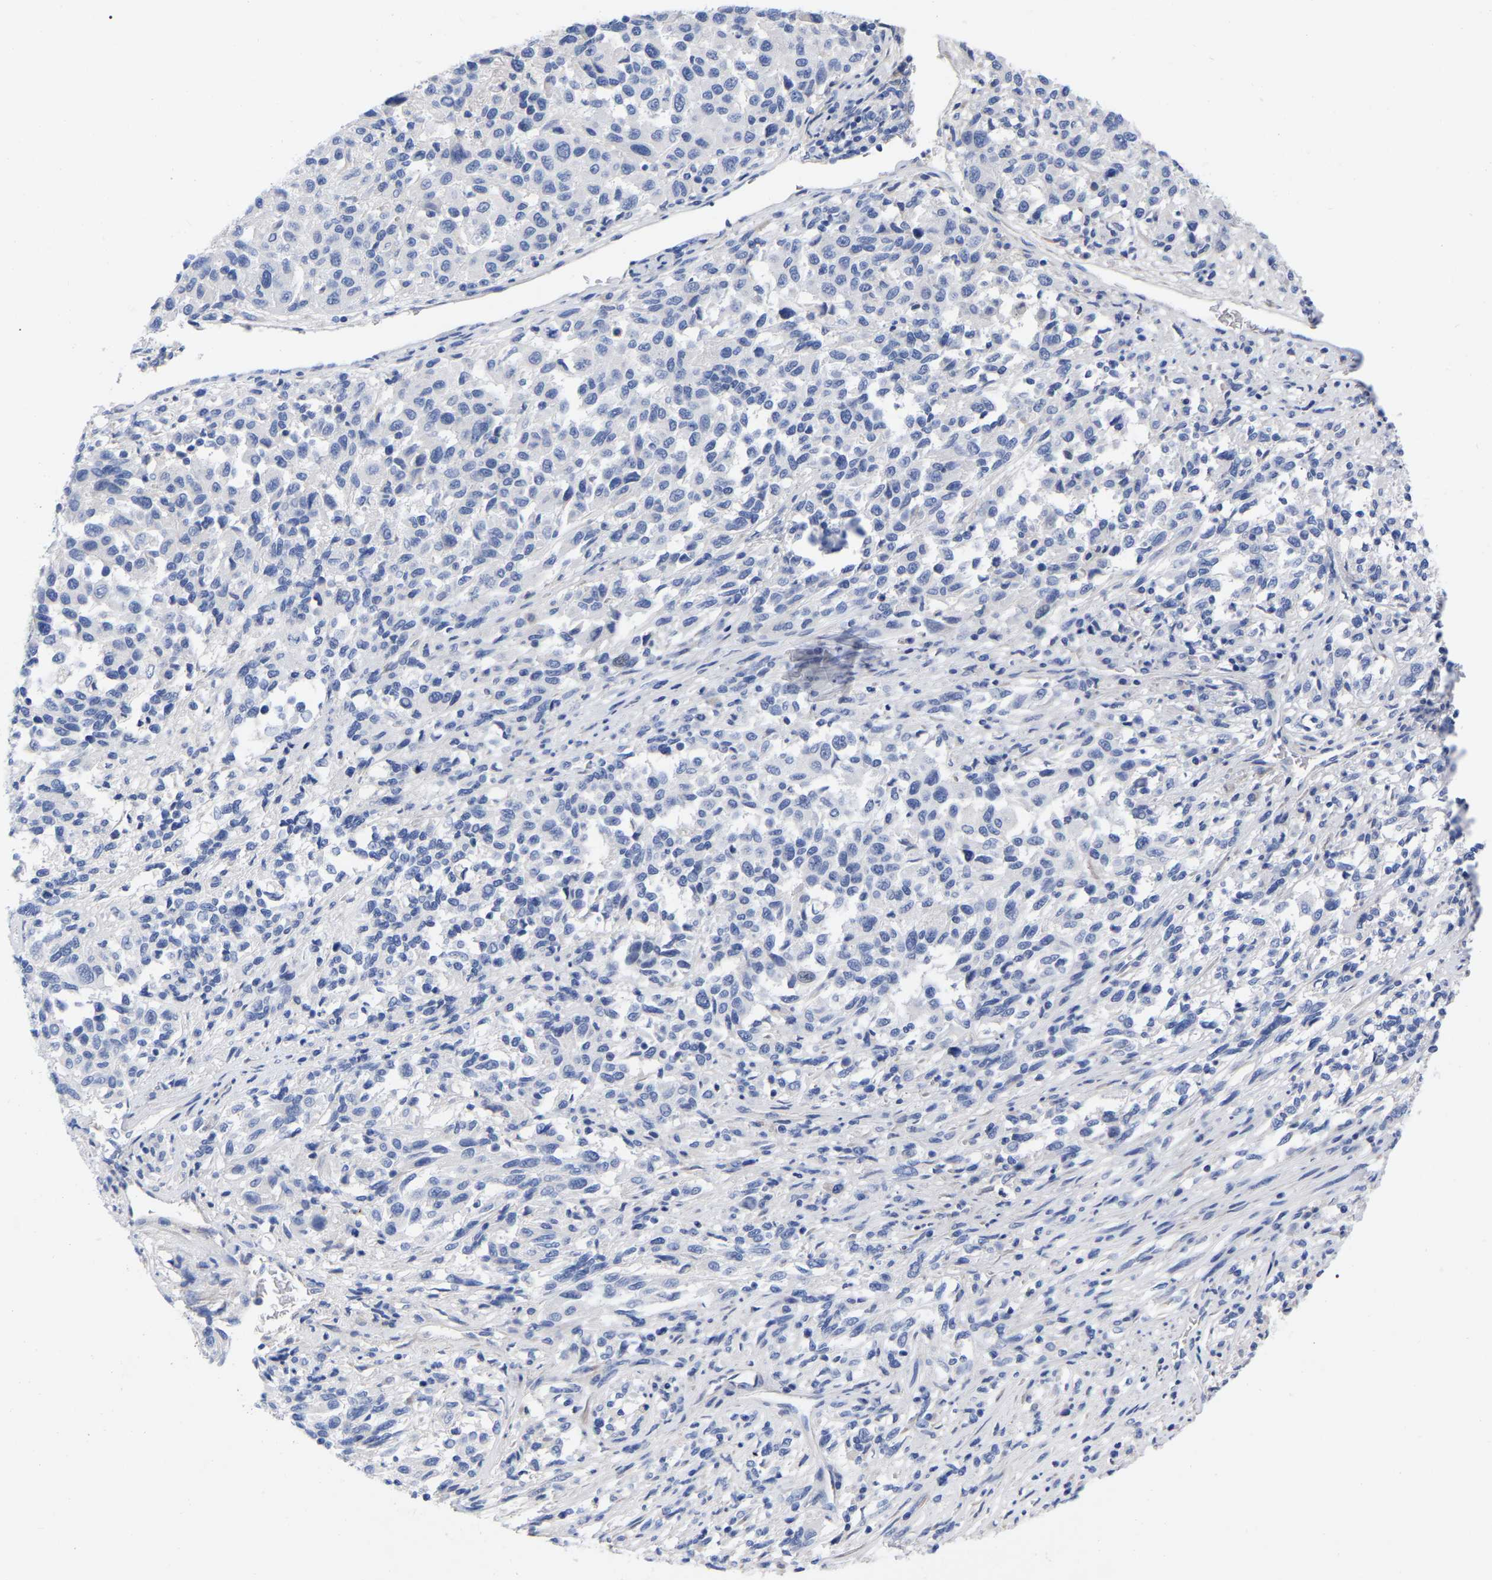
{"staining": {"intensity": "negative", "quantity": "none", "location": "none"}, "tissue": "melanoma", "cell_type": "Tumor cells", "image_type": "cancer", "snomed": [{"axis": "morphology", "description": "Malignant melanoma, Metastatic site"}, {"axis": "topography", "description": "Lymph node"}], "caption": "Immunohistochemistry of malignant melanoma (metastatic site) reveals no staining in tumor cells. The staining was performed using DAB (3,3'-diaminobenzidine) to visualize the protein expression in brown, while the nuclei were stained in blue with hematoxylin (Magnification: 20x).", "gene": "HAPLN1", "patient": {"sex": "male", "age": 61}}